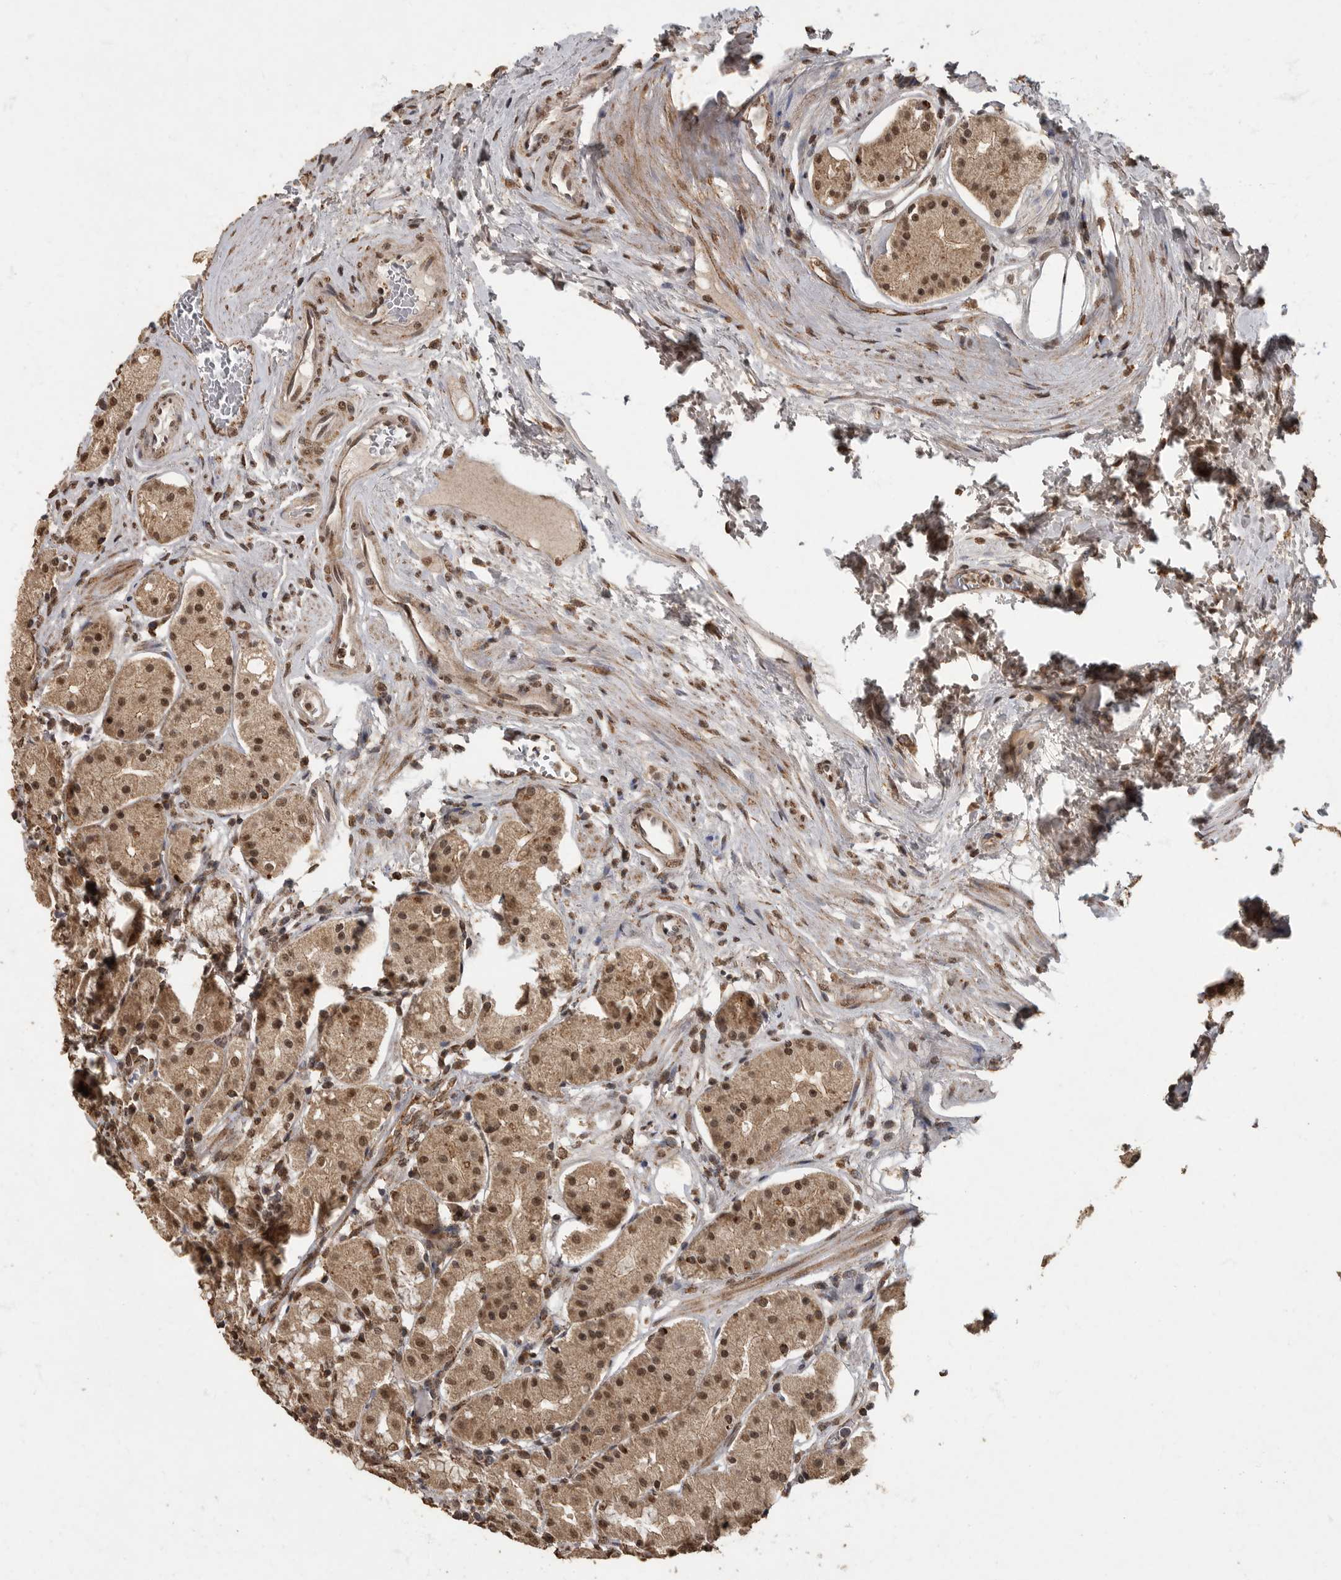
{"staining": {"intensity": "moderate", "quantity": ">75%", "location": "cytoplasmic/membranous,nuclear"}, "tissue": "stomach", "cell_type": "Glandular cells", "image_type": "normal", "snomed": [{"axis": "morphology", "description": "Normal tissue, NOS"}, {"axis": "topography", "description": "Stomach"}, {"axis": "topography", "description": "Stomach, lower"}], "caption": "High-power microscopy captured an IHC histopathology image of unremarkable stomach, revealing moderate cytoplasmic/membranous,nuclear expression in about >75% of glandular cells.", "gene": "MAFG", "patient": {"sex": "female", "age": 56}}